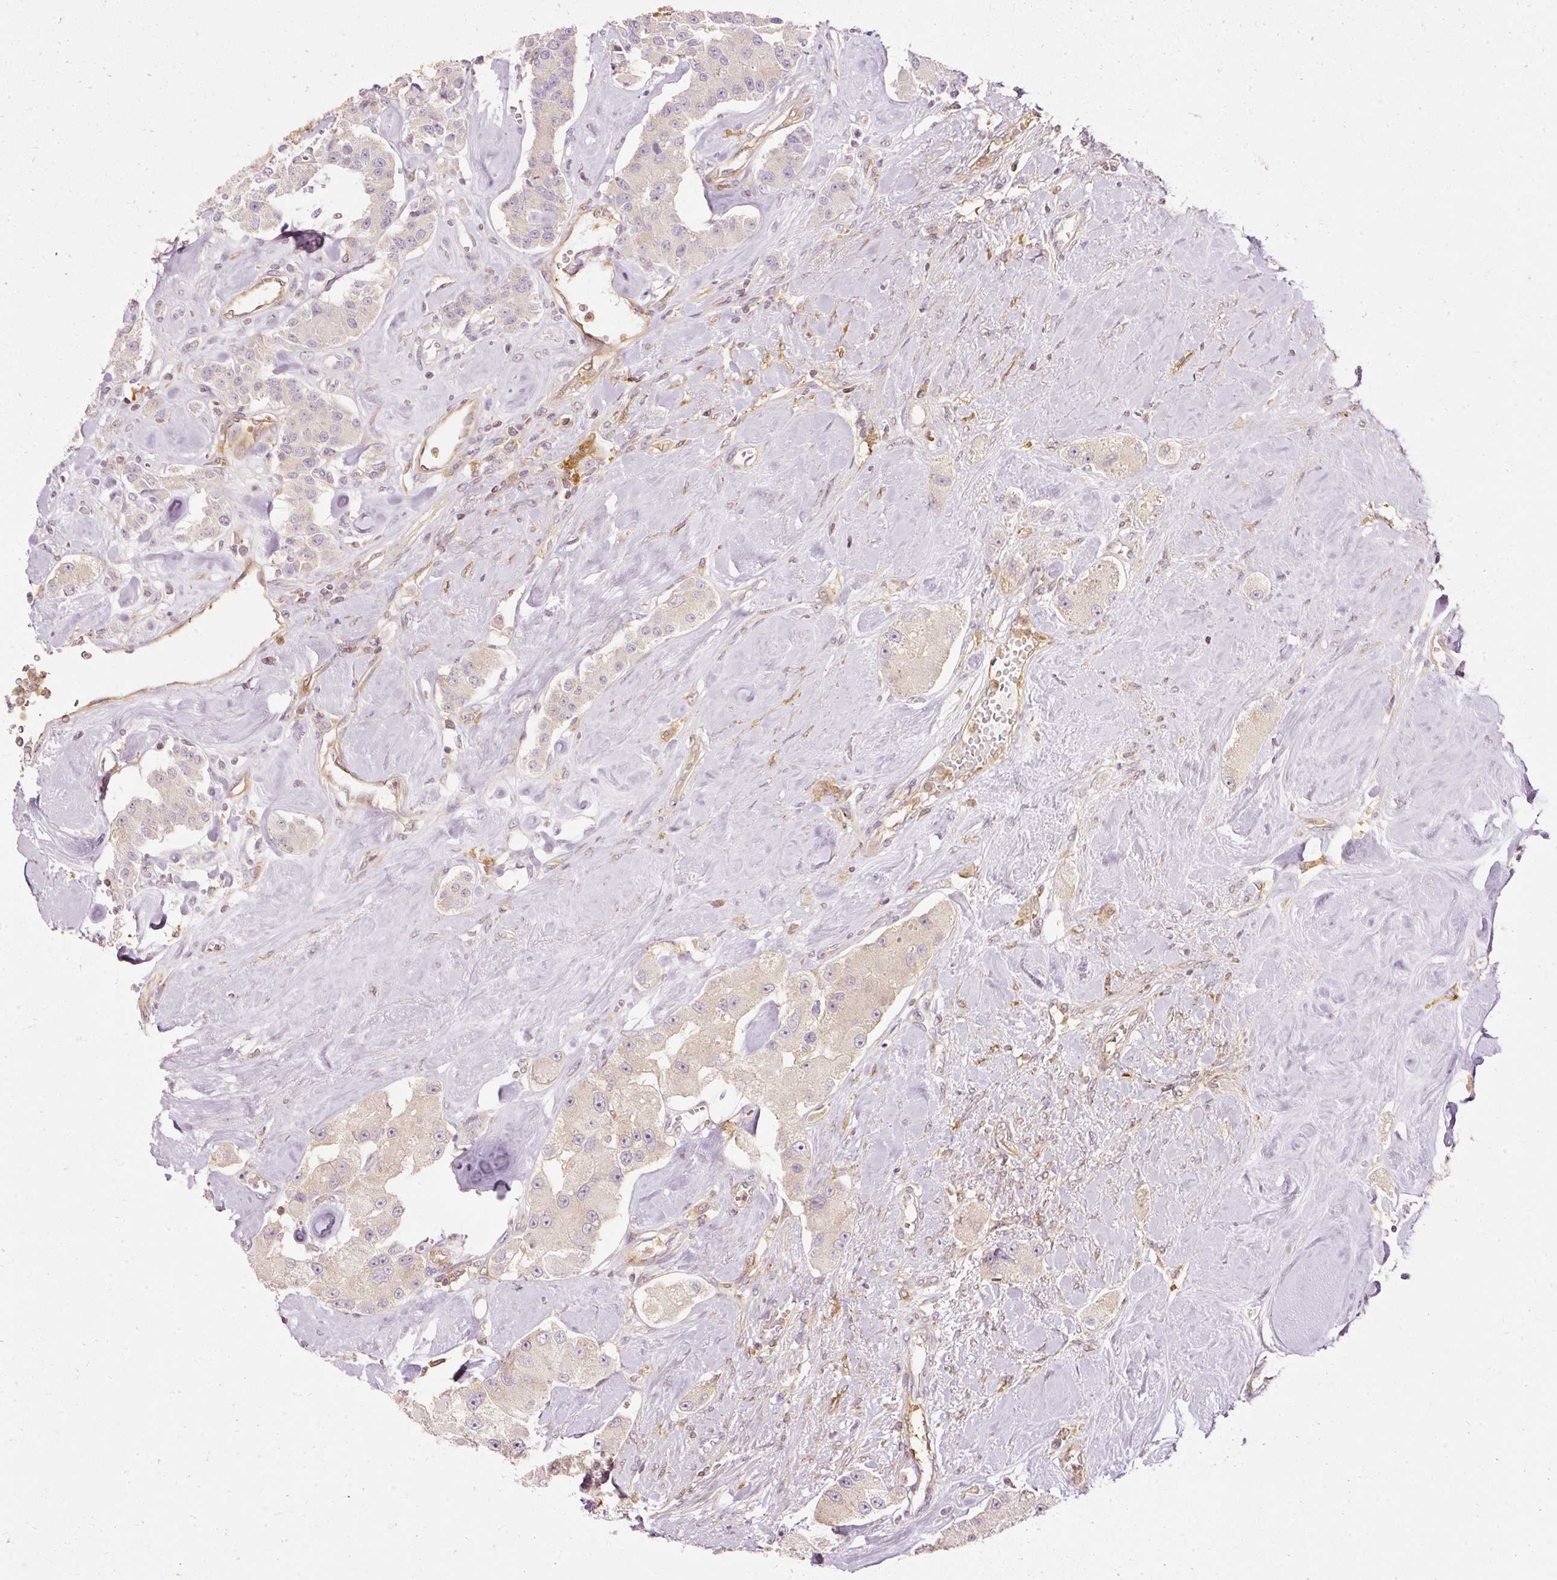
{"staining": {"intensity": "negative", "quantity": "none", "location": "none"}, "tissue": "carcinoid", "cell_type": "Tumor cells", "image_type": "cancer", "snomed": [{"axis": "morphology", "description": "Carcinoid, malignant, NOS"}, {"axis": "topography", "description": "Pancreas"}], "caption": "Micrograph shows no significant protein expression in tumor cells of carcinoid.", "gene": "ARMH3", "patient": {"sex": "male", "age": 41}}